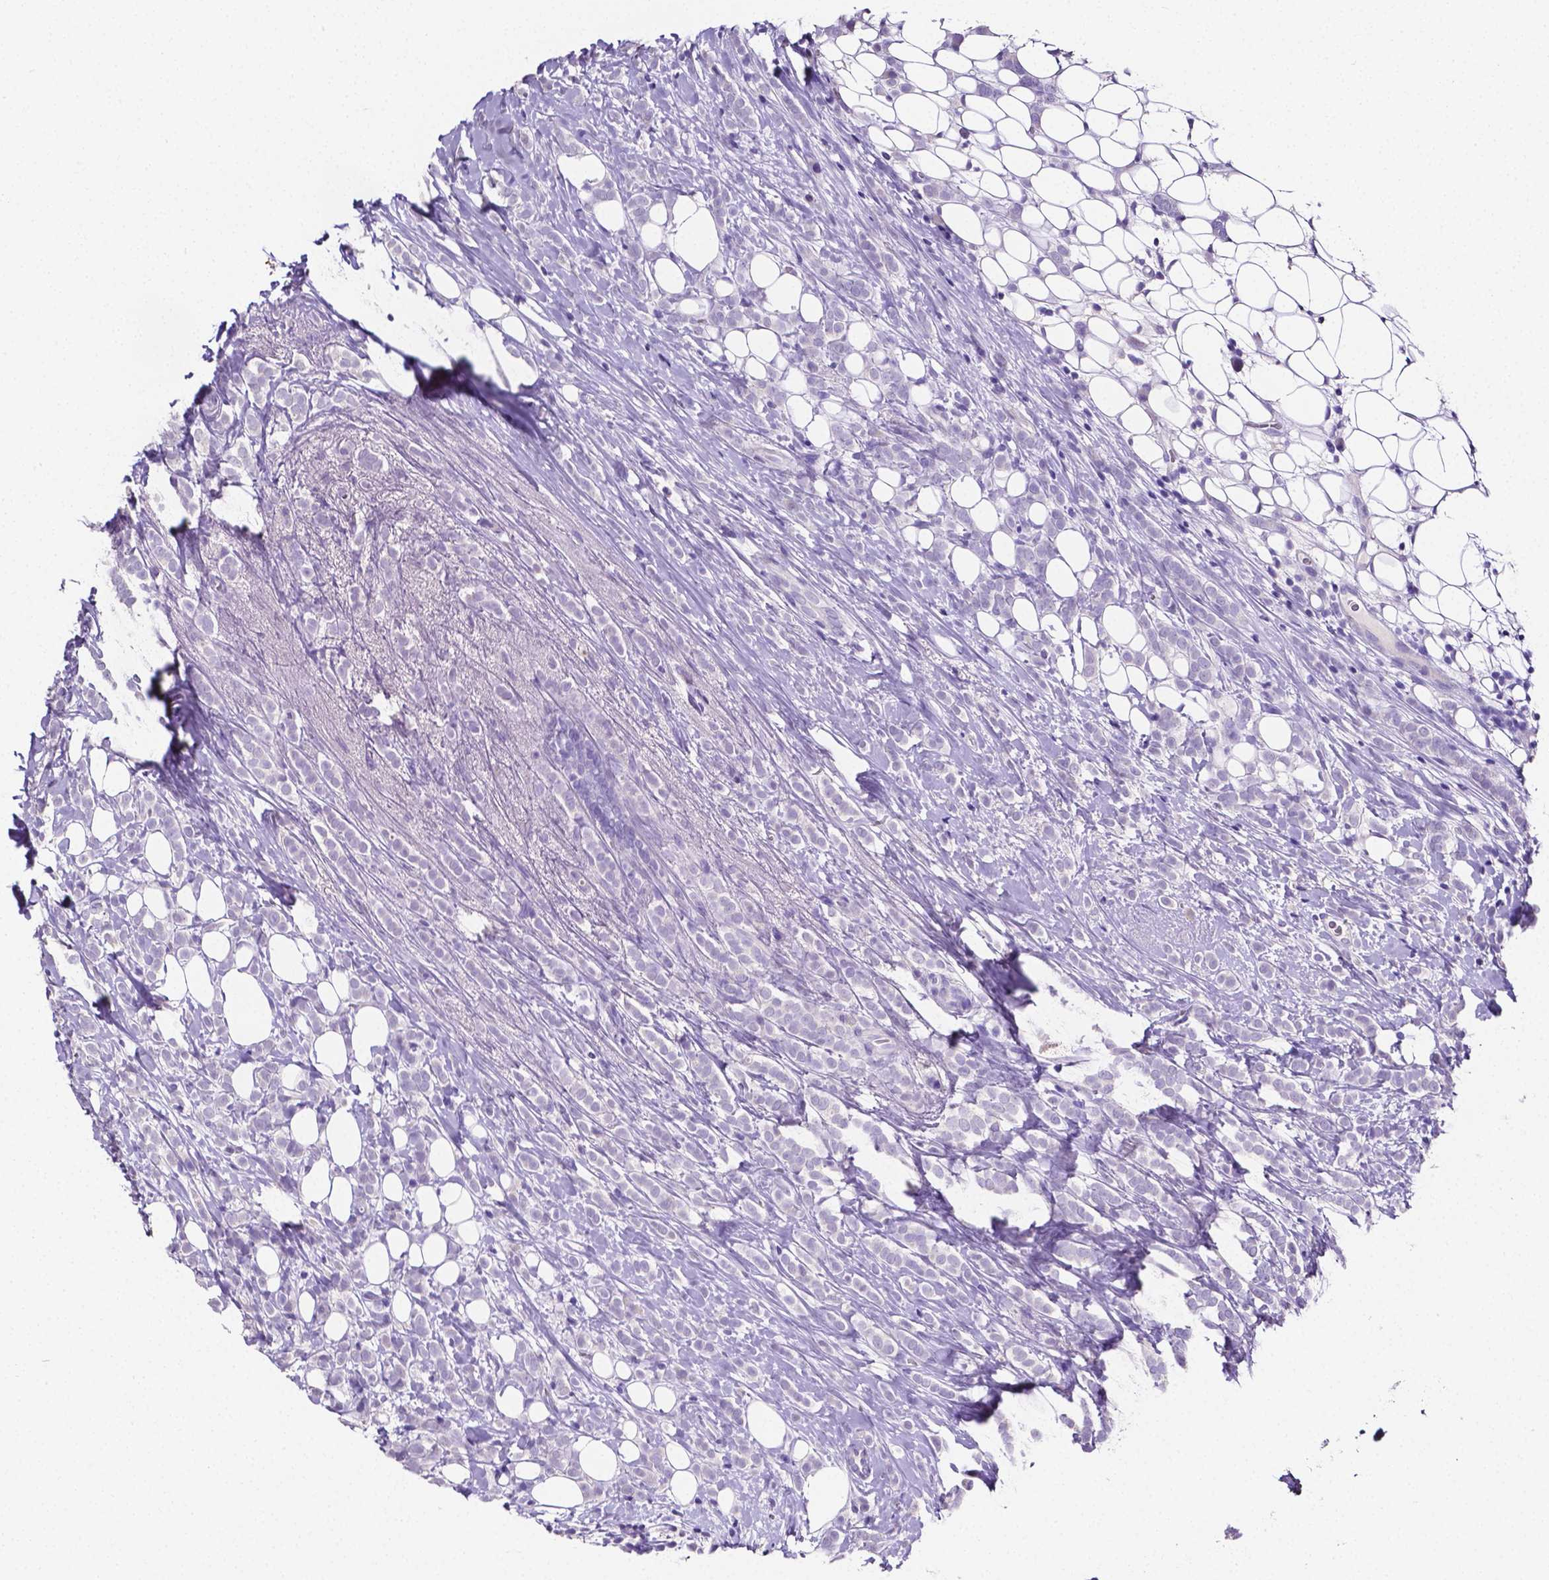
{"staining": {"intensity": "negative", "quantity": "none", "location": "none"}, "tissue": "breast cancer", "cell_type": "Tumor cells", "image_type": "cancer", "snomed": [{"axis": "morphology", "description": "Lobular carcinoma"}, {"axis": "topography", "description": "Breast"}], "caption": "Immunohistochemistry (IHC) of human lobular carcinoma (breast) reveals no positivity in tumor cells.", "gene": "SLC22A2", "patient": {"sex": "female", "age": 49}}